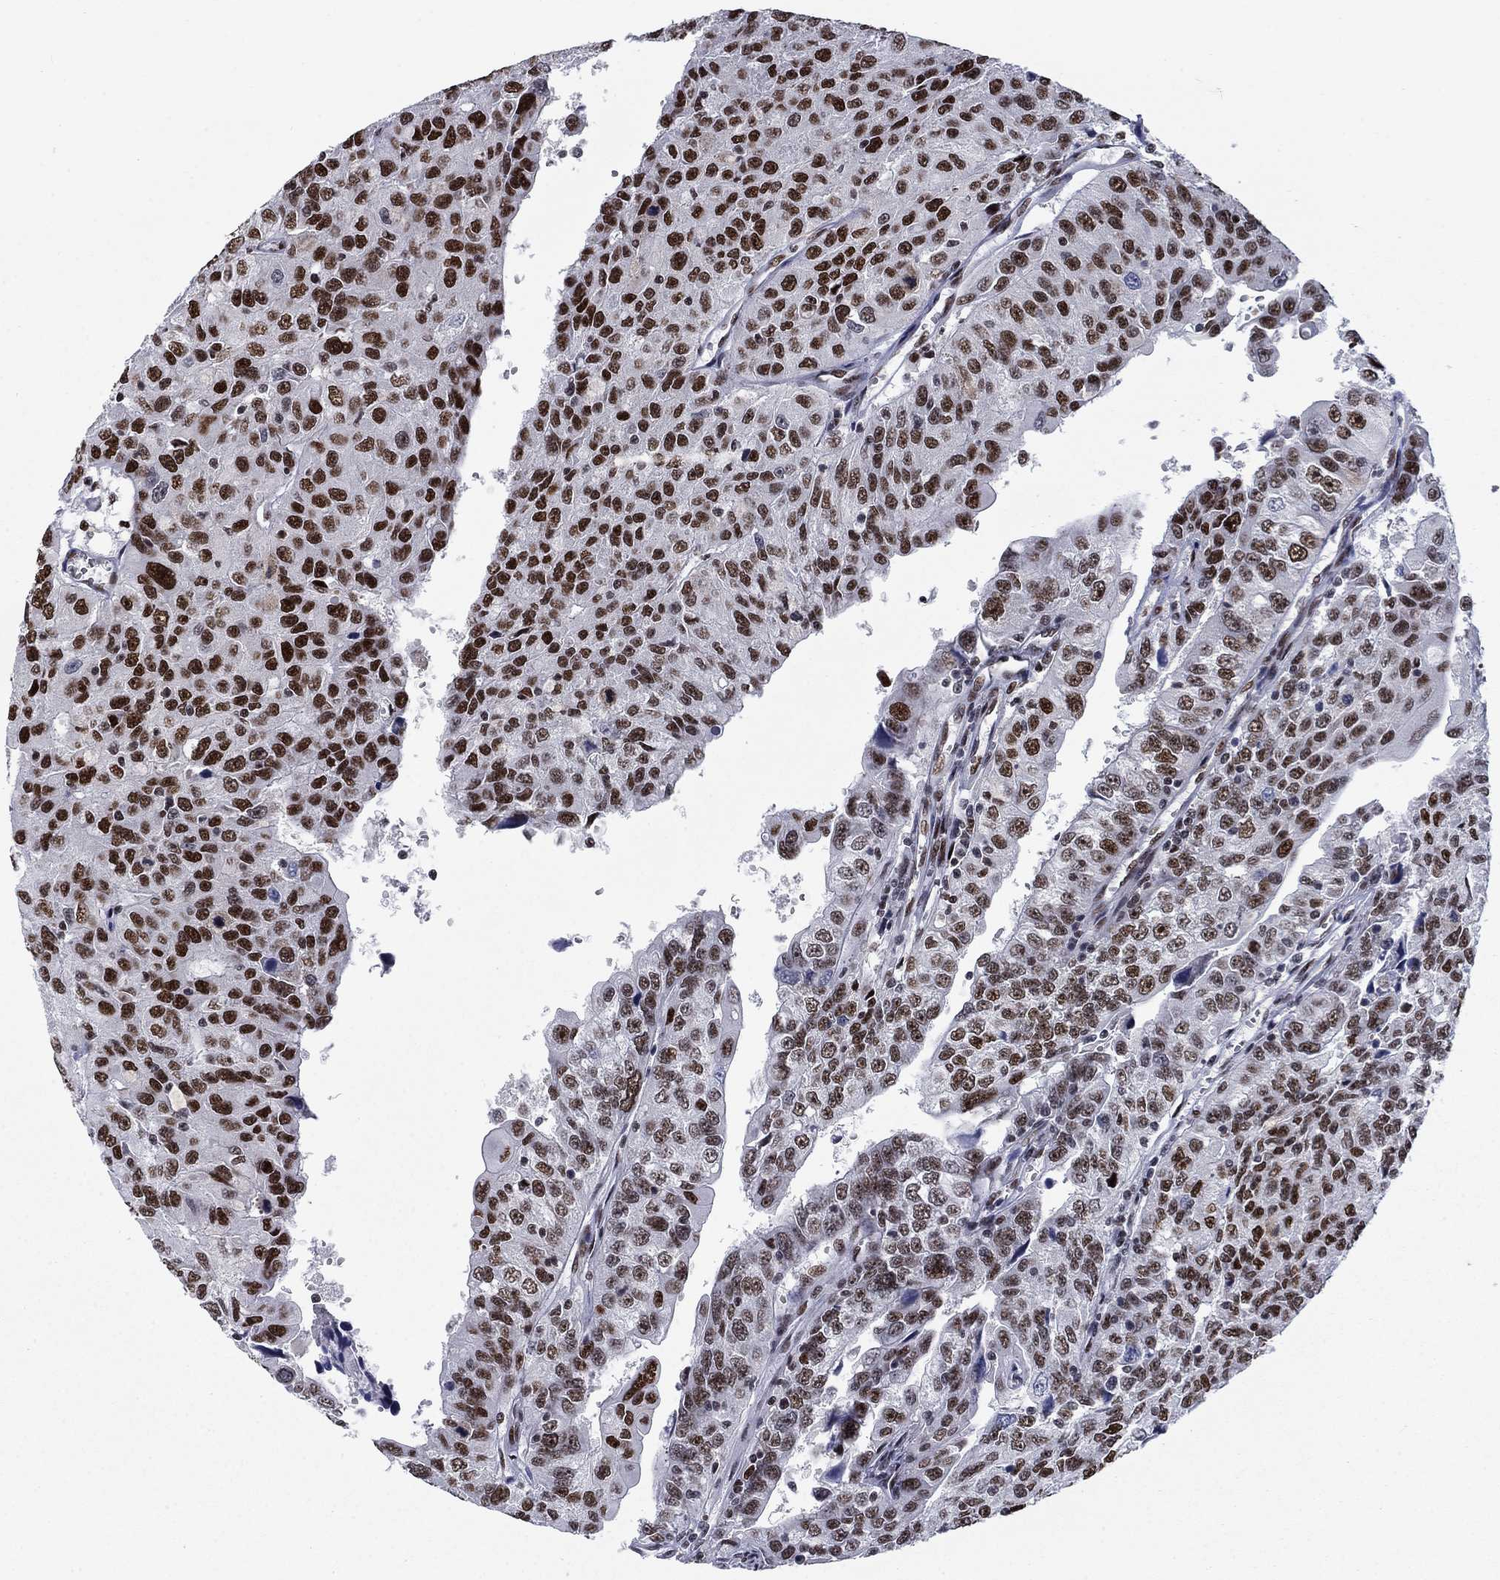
{"staining": {"intensity": "strong", "quantity": ">75%", "location": "nuclear"}, "tissue": "urothelial cancer", "cell_type": "Tumor cells", "image_type": "cancer", "snomed": [{"axis": "morphology", "description": "Urothelial carcinoma, NOS"}, {"axis": "morphology", "description": "Urothelial carcinoma, High grade"}, {"axis": "topography", "description": "Urinary bladder"}], "caption": "This histopathology image exhibits transitional cell carcinoma stained with immunohistochemistry to label a protein in brown. The nuclear of tumor cells show strong positivity for the protein. Nuclei are counter-stained blue.", "gene": "RPRD1B", "patient": {"sex": "female", "age": 73}}